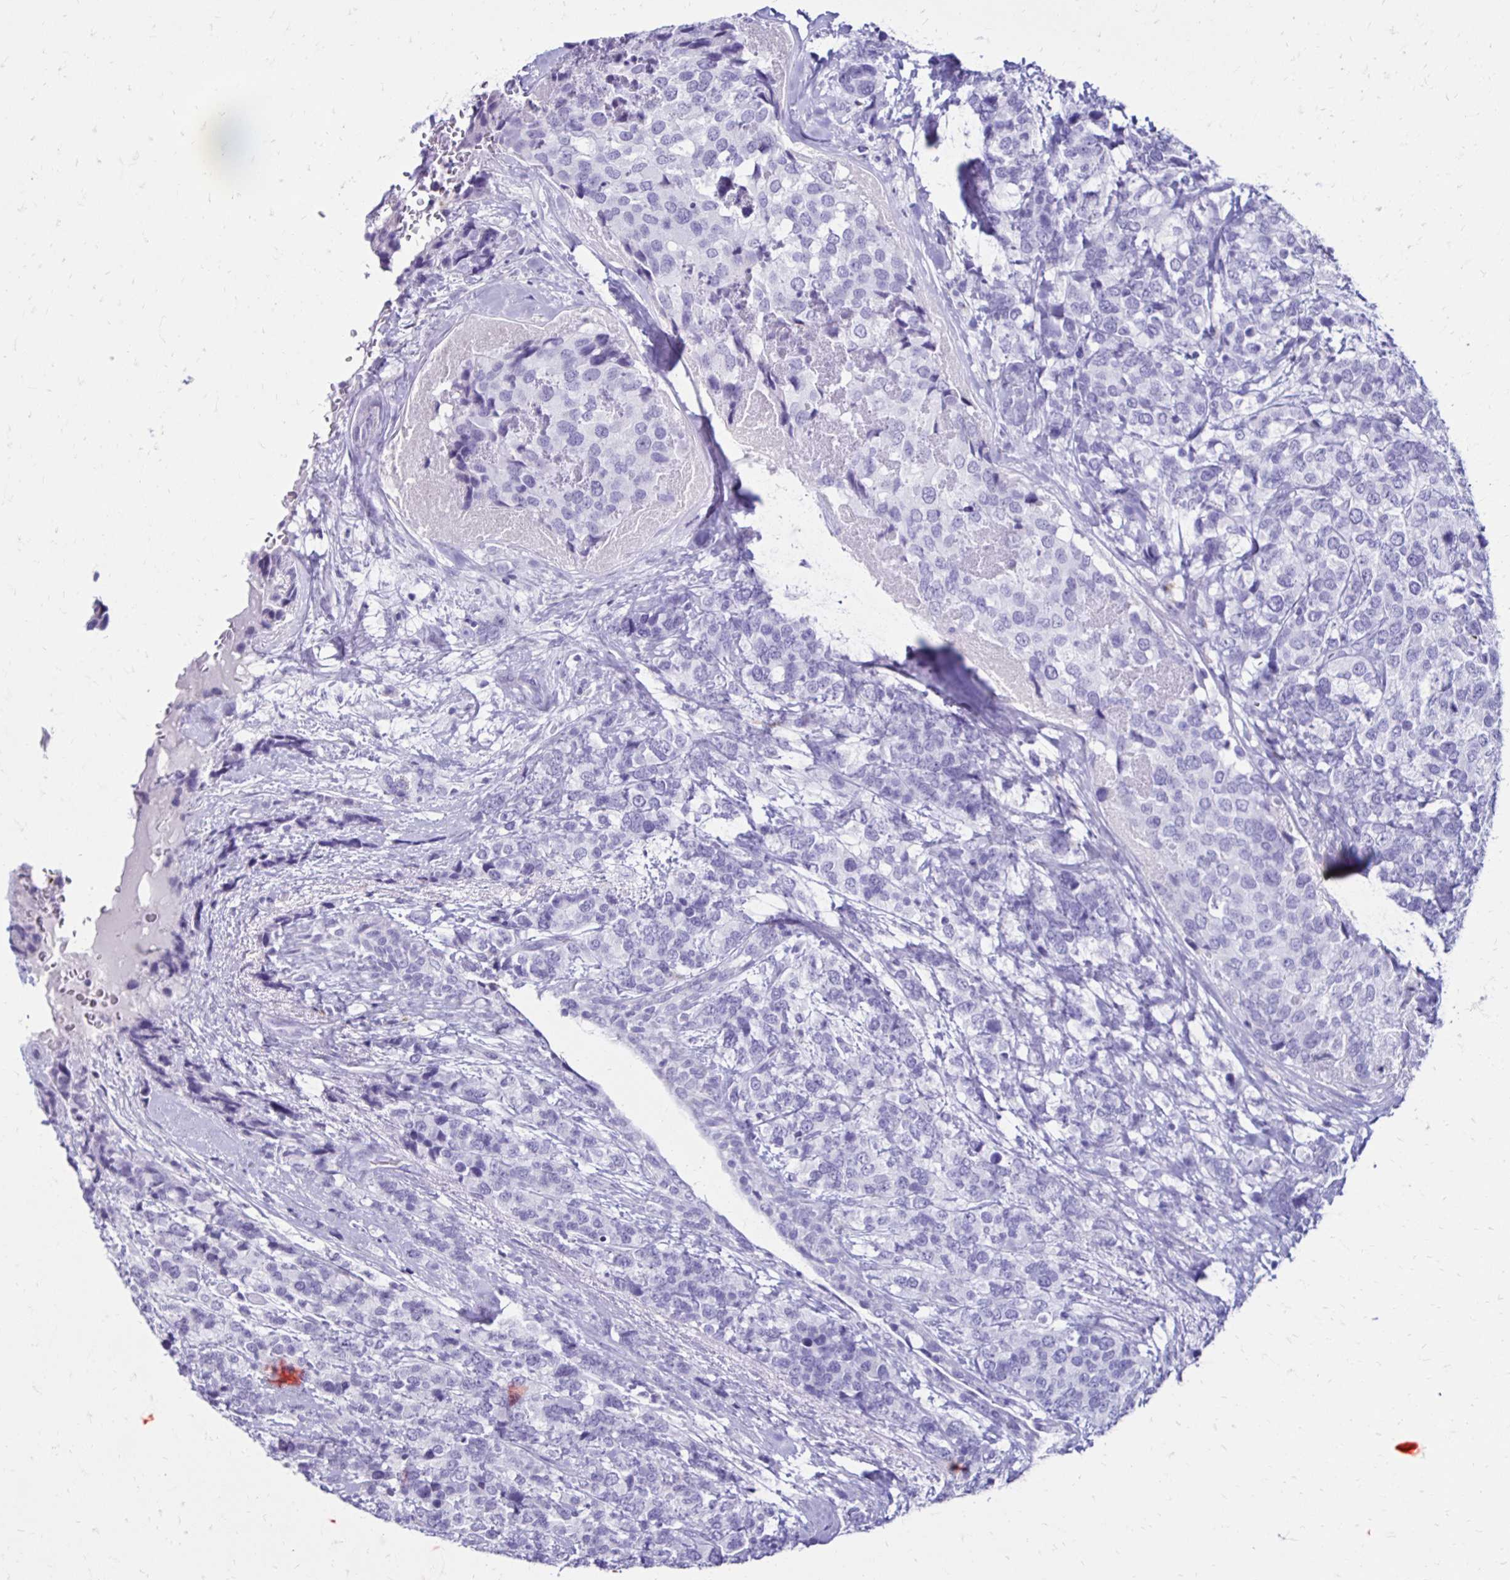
{"staining": {"intensity": "negative", "quantity": "none", "location": "none"}, "tissue": "breast cancer", "cell_type": "Tumor cells", "image_type": "cancer", "snomed": [{"axis": "morphology", "description": "Lobular carcinoma"}, {"axis": "topography", "description": "Breast"}], "caption": "IHC of human breast cancer shows no staining in tumor cells.", "gene": "CST5", "patient": {"sex": "female", "age": 59}}